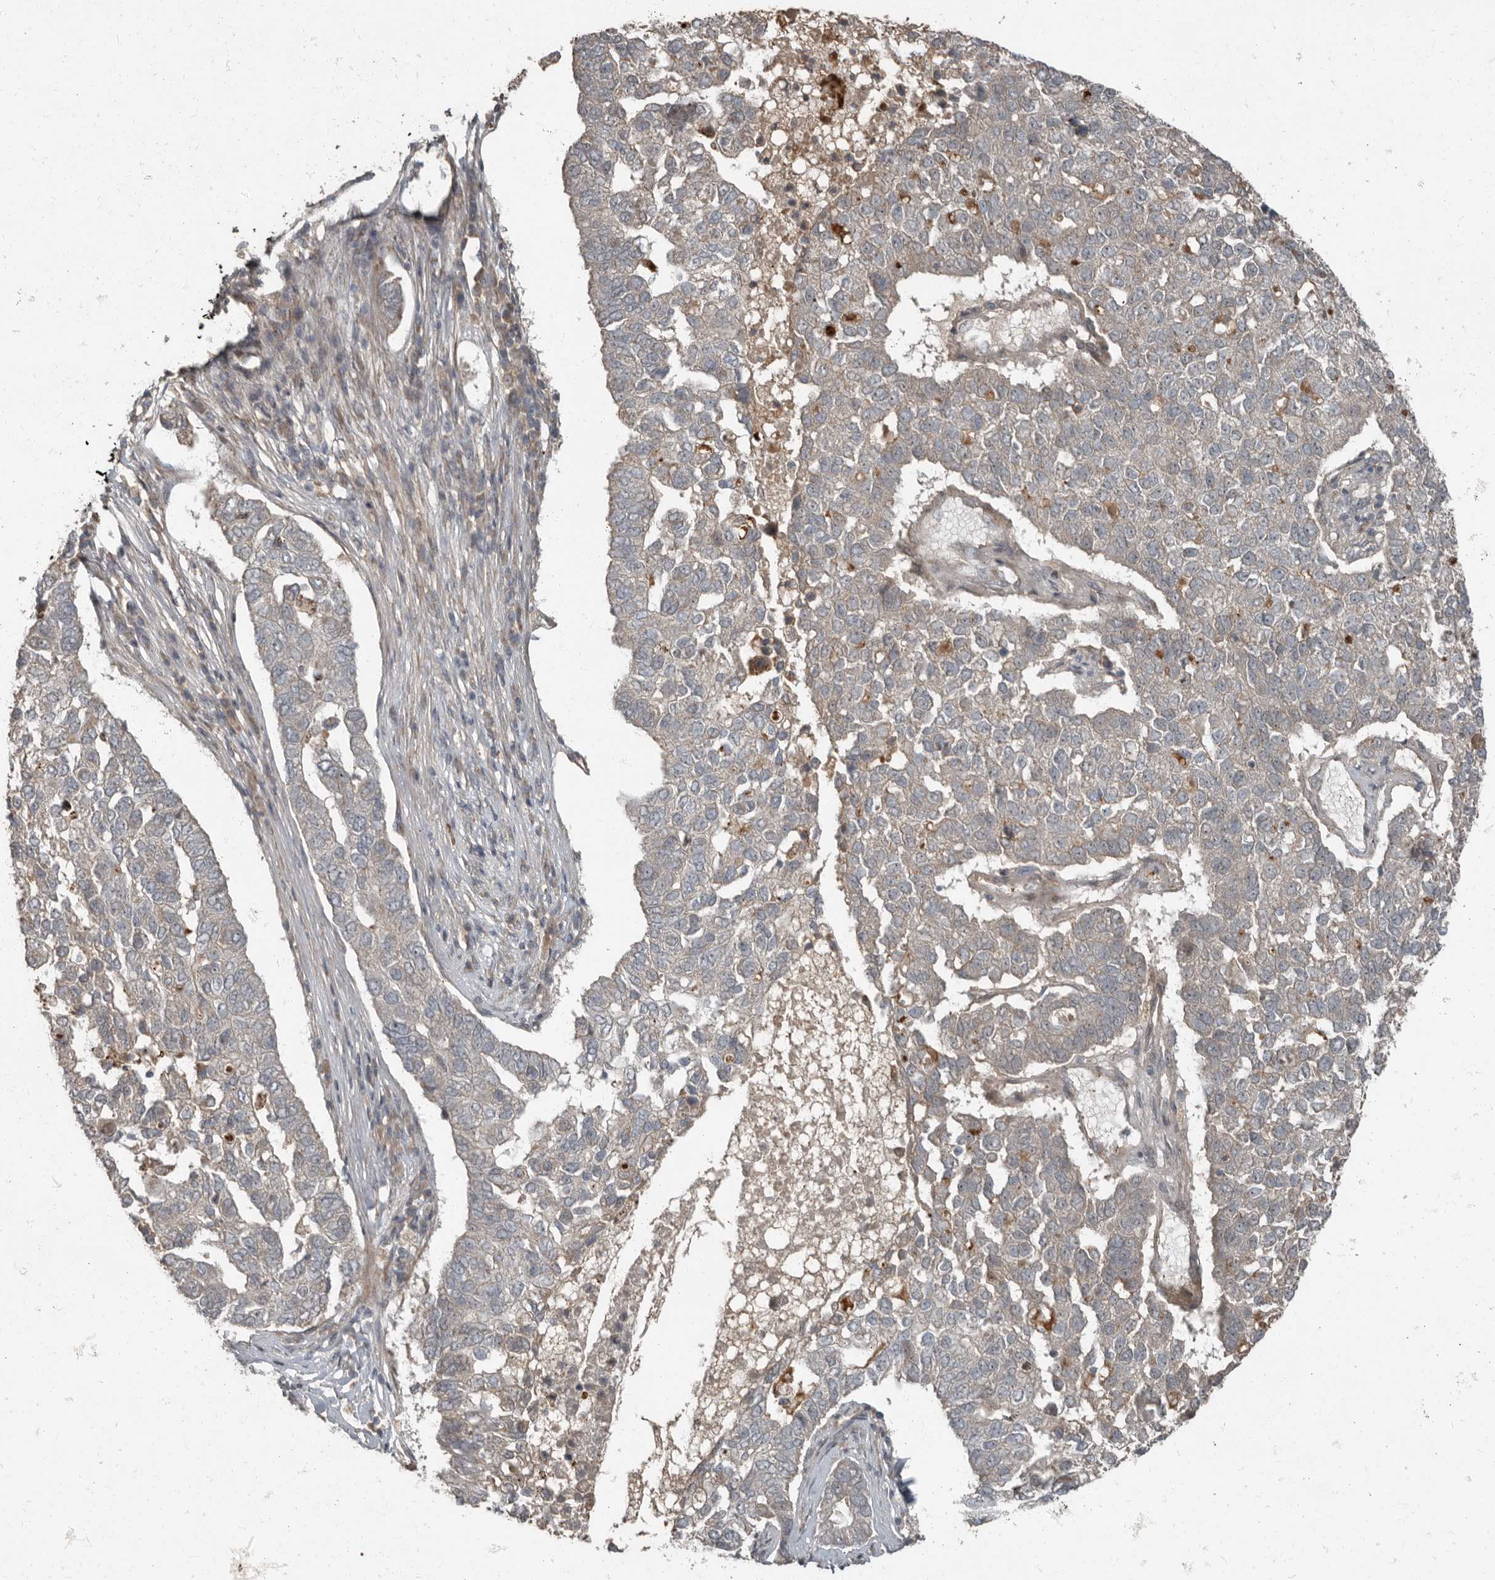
{"staining": {"intensity": "negative", "quantity": "none", "location": "none"}, "tissue": "pancreatic cancer", "cell_type": "Tumor cells", "image_type": "cancer", "snomed": [{"axis": "morphology", "description": "Adenocarcinoma, NOS"}, {"axis": "topography", "description": "Pancreas"}], "caption": "Immunohistochemistry photomicrograph of pancreatic cancer (adenocarcinoma) stained for a protein (brown), which exhibits no expression in tumor cells. The staining is performed using DAB (3,3'-diaminobenzidine) brown chromogen with nuclei counter-stained in using hematoxylin.", "gene": "SLC6A7", "patient": {"sex": "female", "age": 61}}